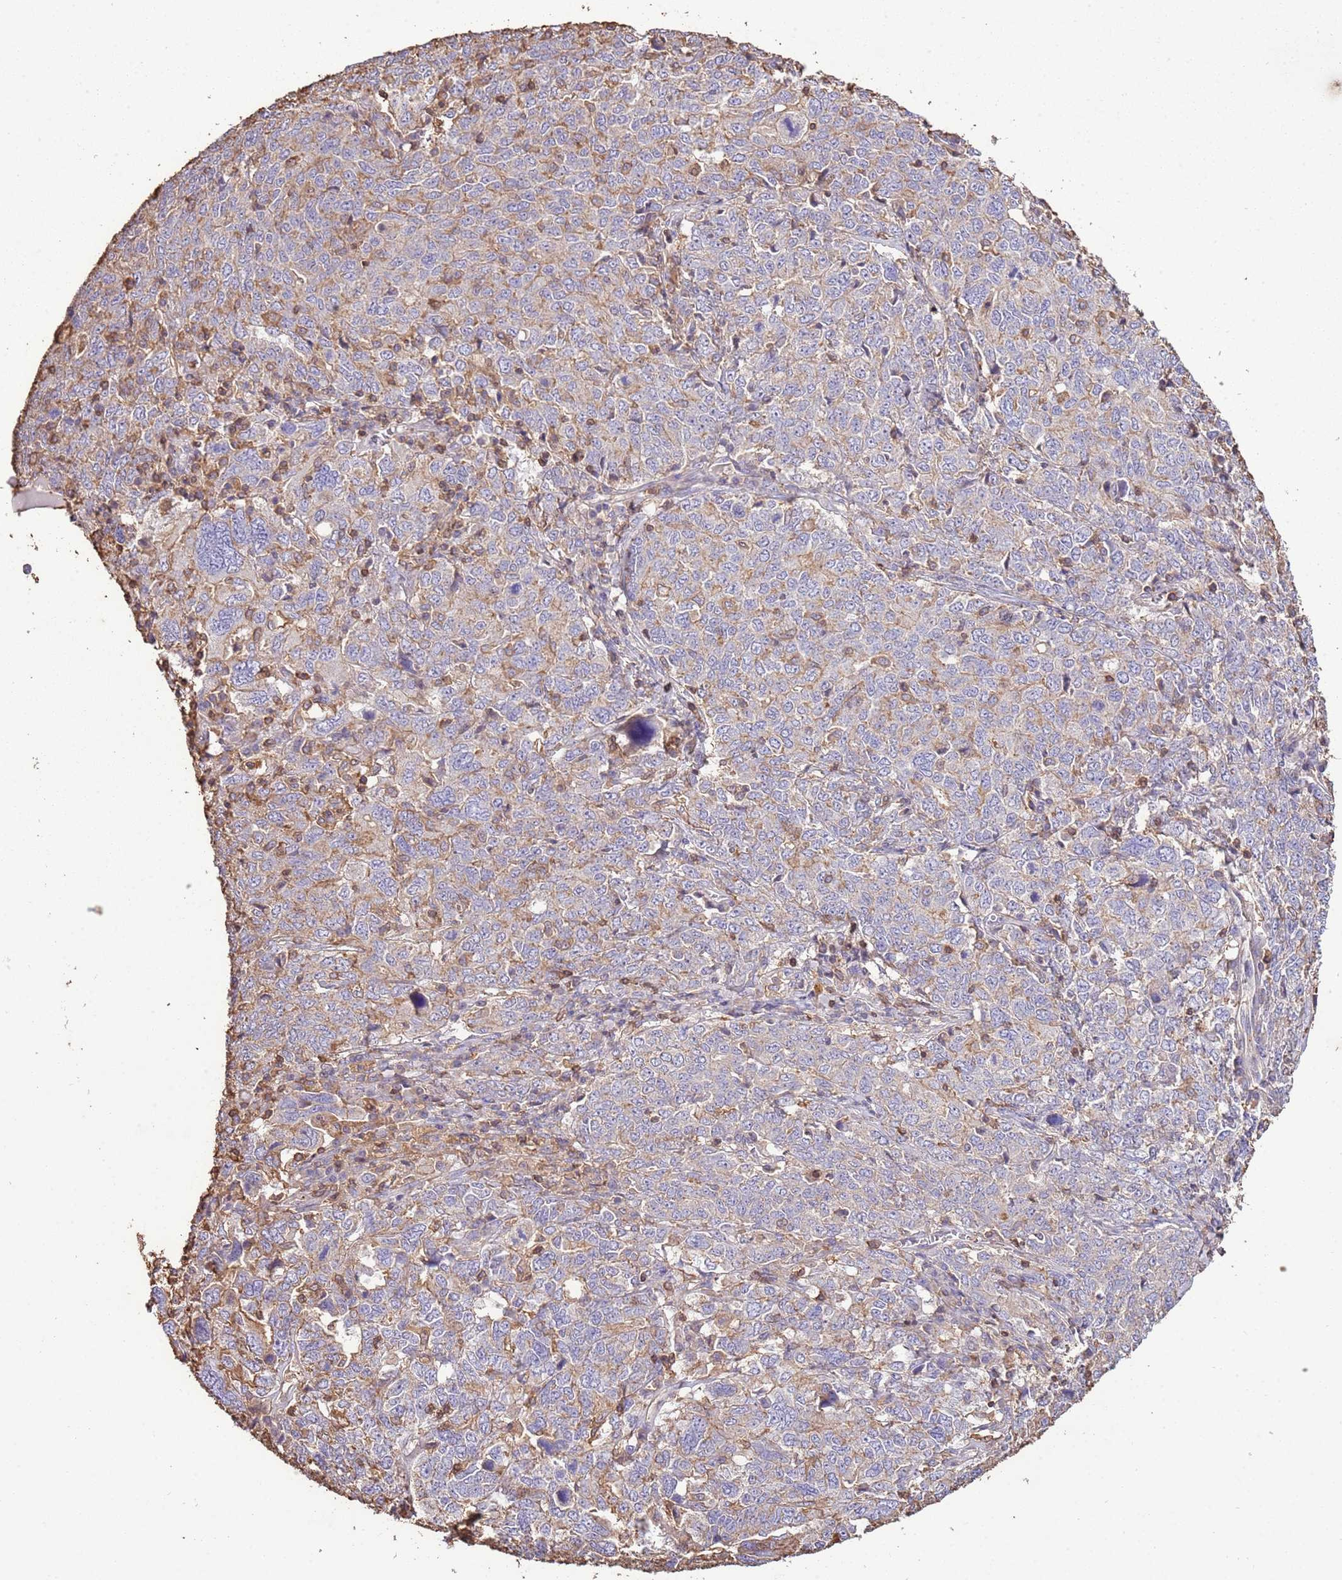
{"staining": {"intensity": "negative", "quantity": "none", "location": "none"}, "tissue": "ovarian cancer", "cell_type": "Tumor cells", "image_type": "cancer", "snomed": [{"axis": "morphology", "description": "Carcinoma, endometroid"}, {"axis": "topography", "description": "Ovary"}], "caption": "Immunohistochemistry (IHC) photomicrograph of neoplastic tissue: ovarian cancer (endometroid carcinoma) stained with DAB reveals no significant protein staining in tumor cells.", "gene": "ARL10", "patient": {"sex": "female", "age": 62}}